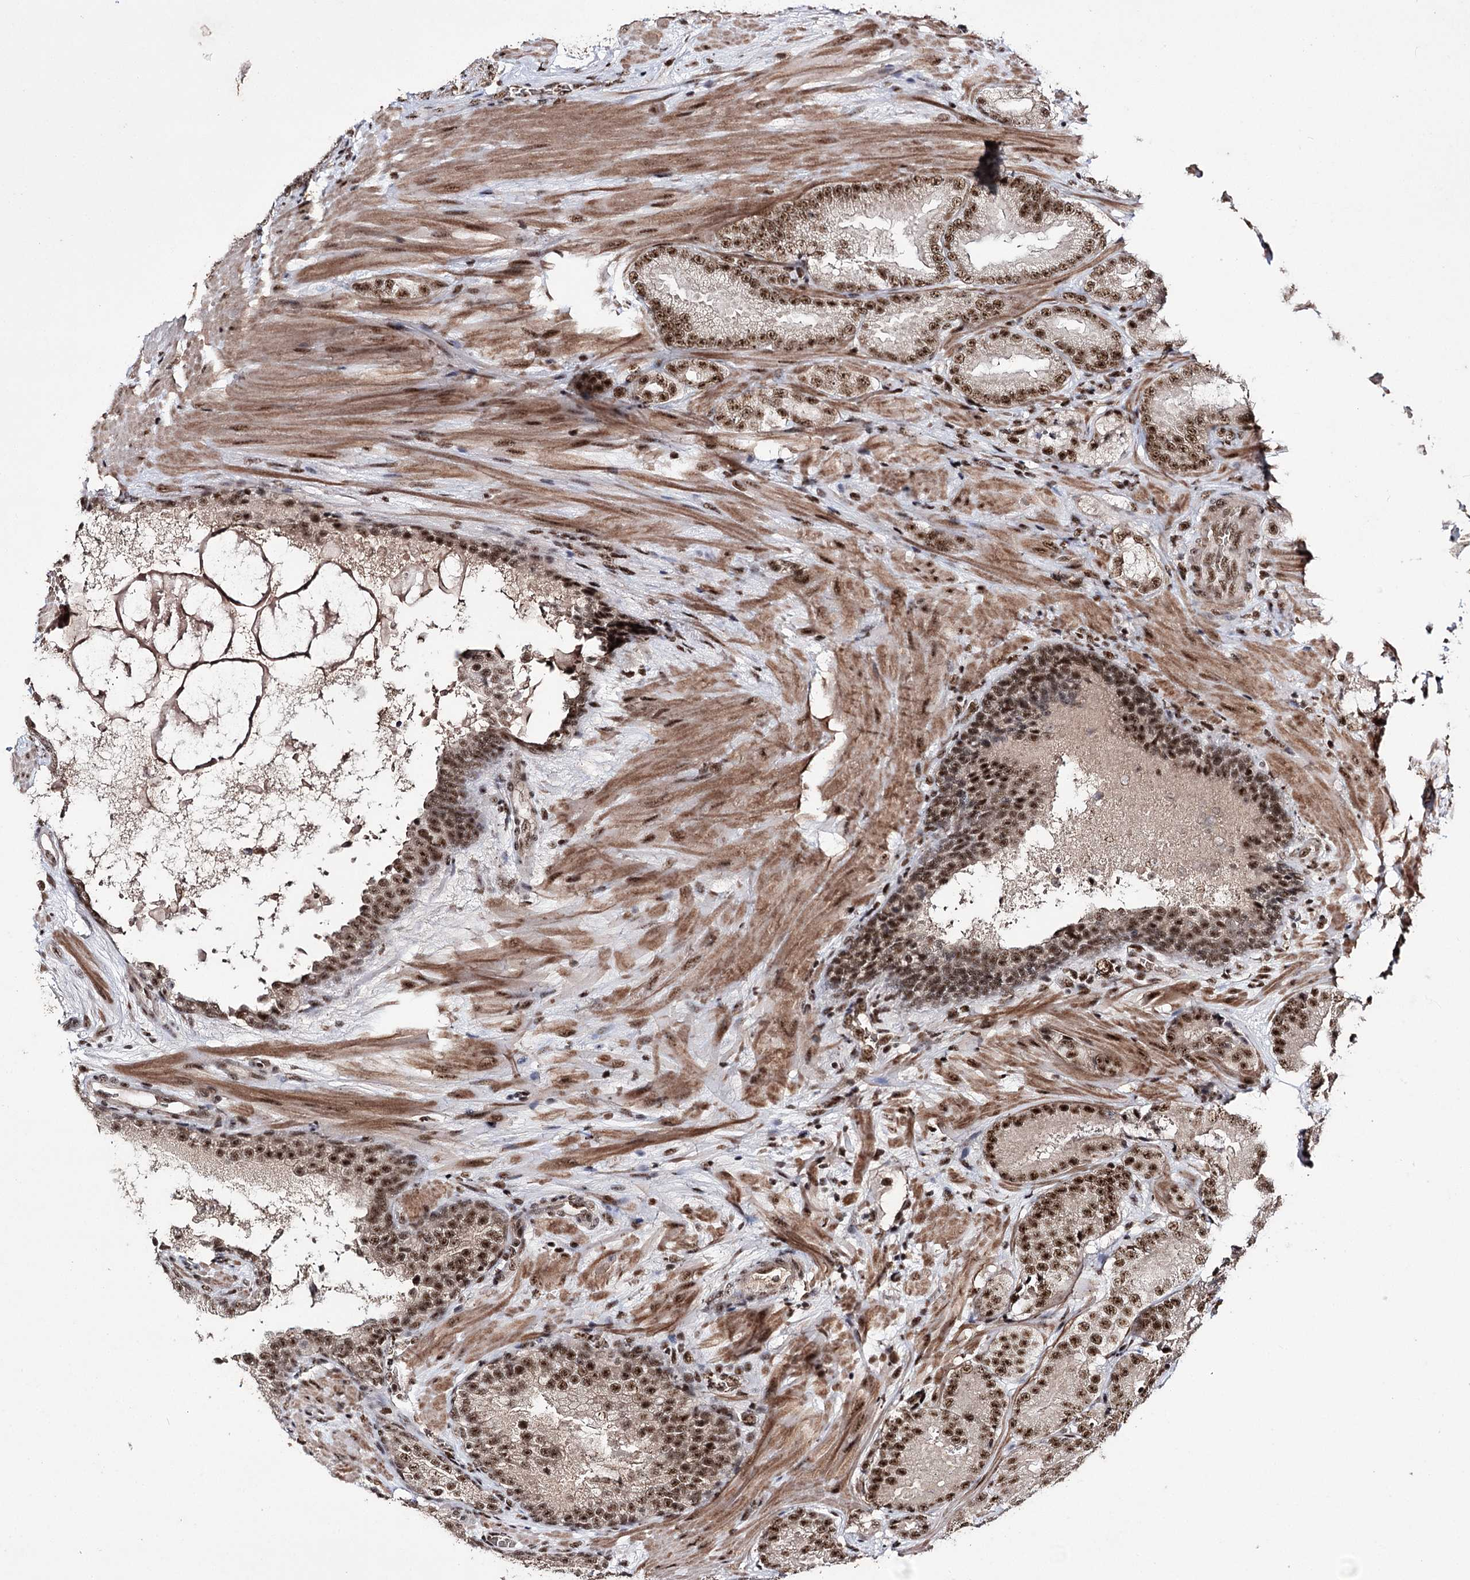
{"staining": {"intensity": "strong", "quantity": ">75%", "location": "nuclear"}, "tissue": "prostate cancer", "cell_type": "Tumor cells", "image_type": "cancer", "snomed": [{"axis": "morphology", "description": "Adenocarcinoma, High grade"}, {"axis": "topography", "description": "Prostate"}], "caption": "Immunohistochemistry photomicrograph of human prostate high-grade adenocarcinoma stained for a protein (brown), which demonstrates high levels of strong nuclear staining in approximately >75% of tumor cells.", "gene": "PRPF40A", "patient": {"sex": "male", "age": 60}}